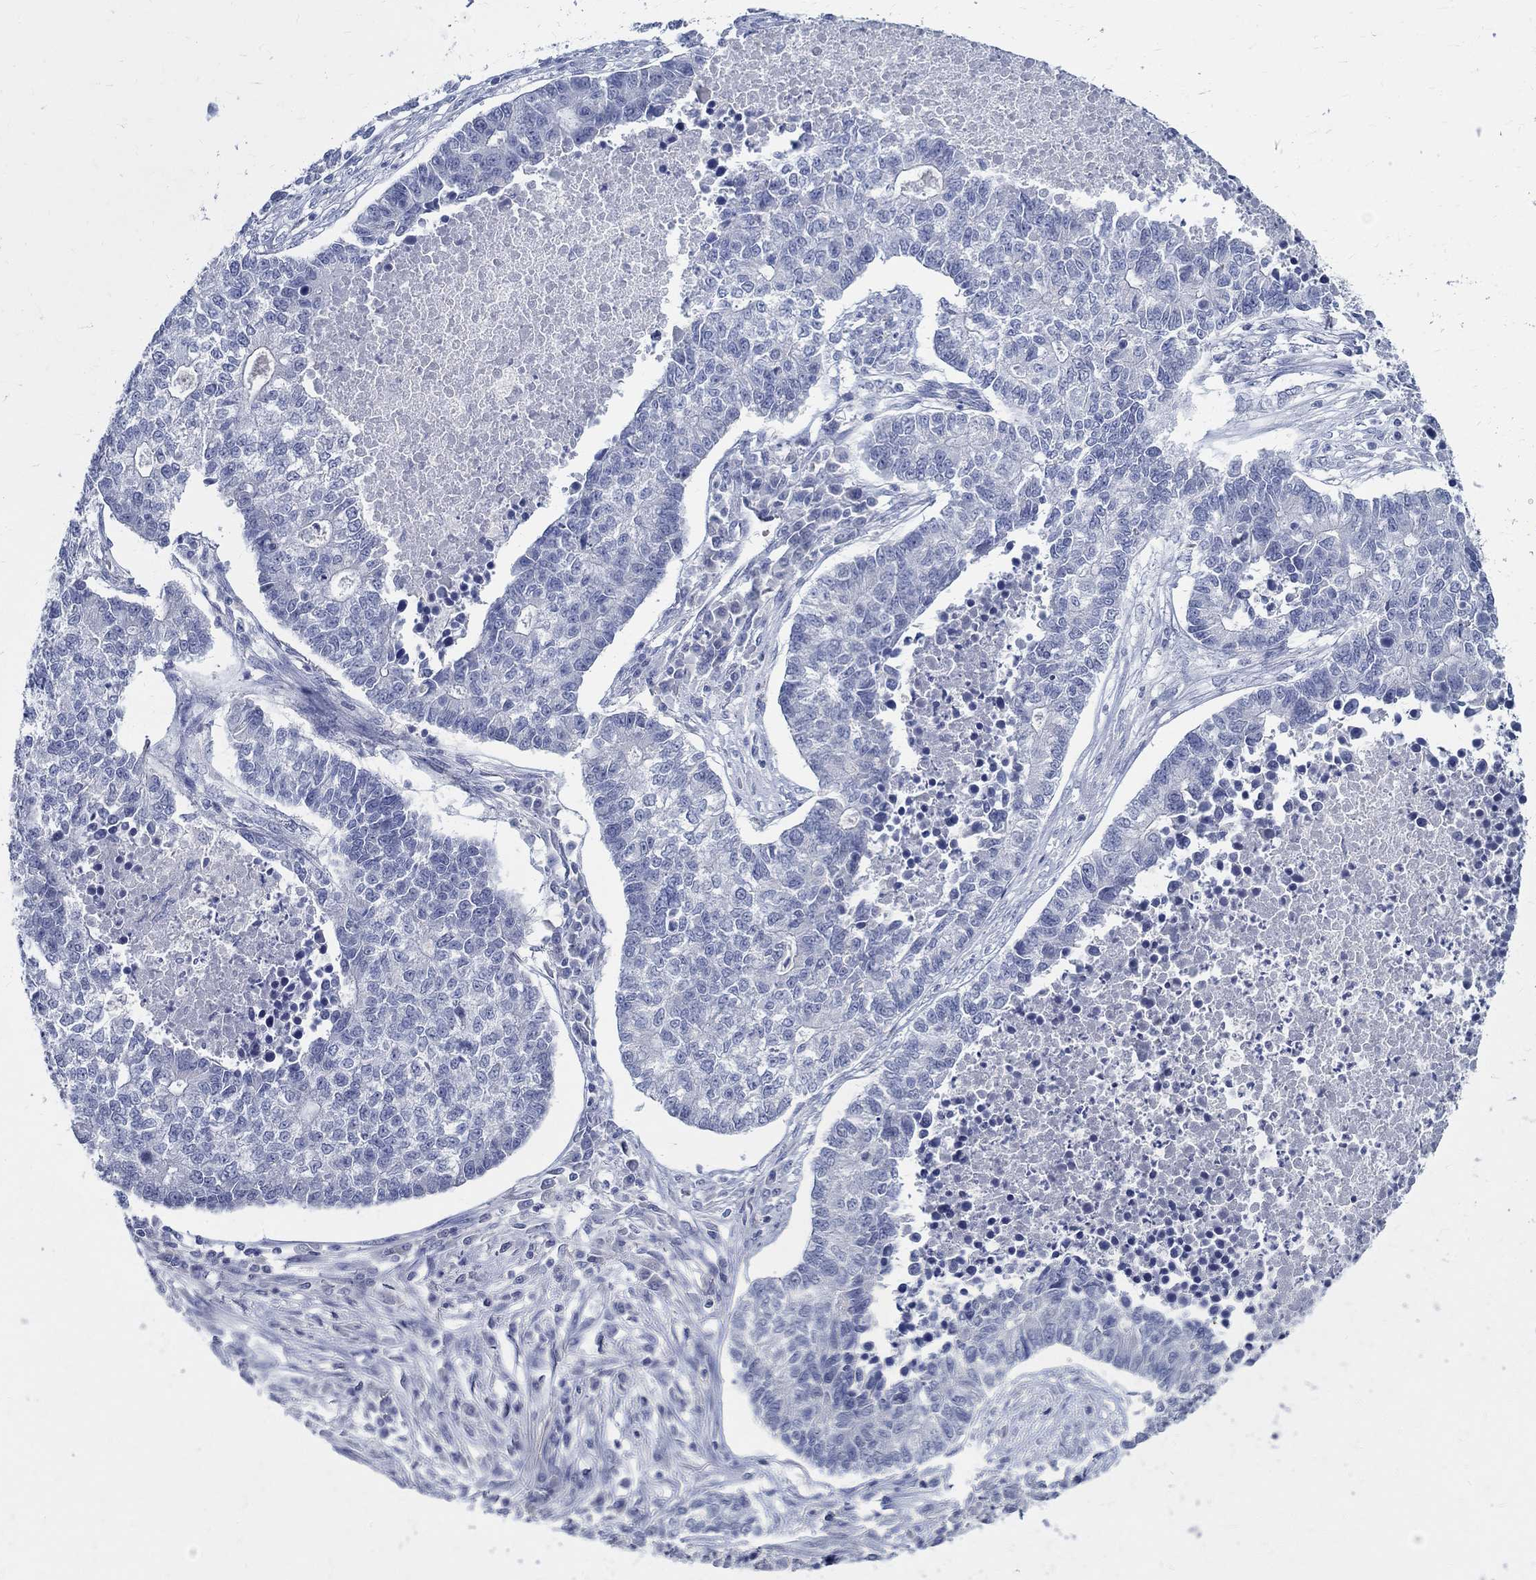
{"staining": {"intensity": "negative", "quantity": "none", "location": "none"}, "tissue": "lung cancer", "cell_type": "Tumor cells", "image_type": "cancer", "snomed": [{"axis": "morphology", "description": "Adenocarcinoma, NOS"}, {"axis": "topography", "description": "Lung"}], "caption": "An immunohistochemistry (IHC) image of lung cancer (adenocarcinoma) is shown. There is no staining in tumor cells of lung cancer (adenocarcinoma).", "gene": "CETN1", "patient": {"sex": "male", "age": 57}}